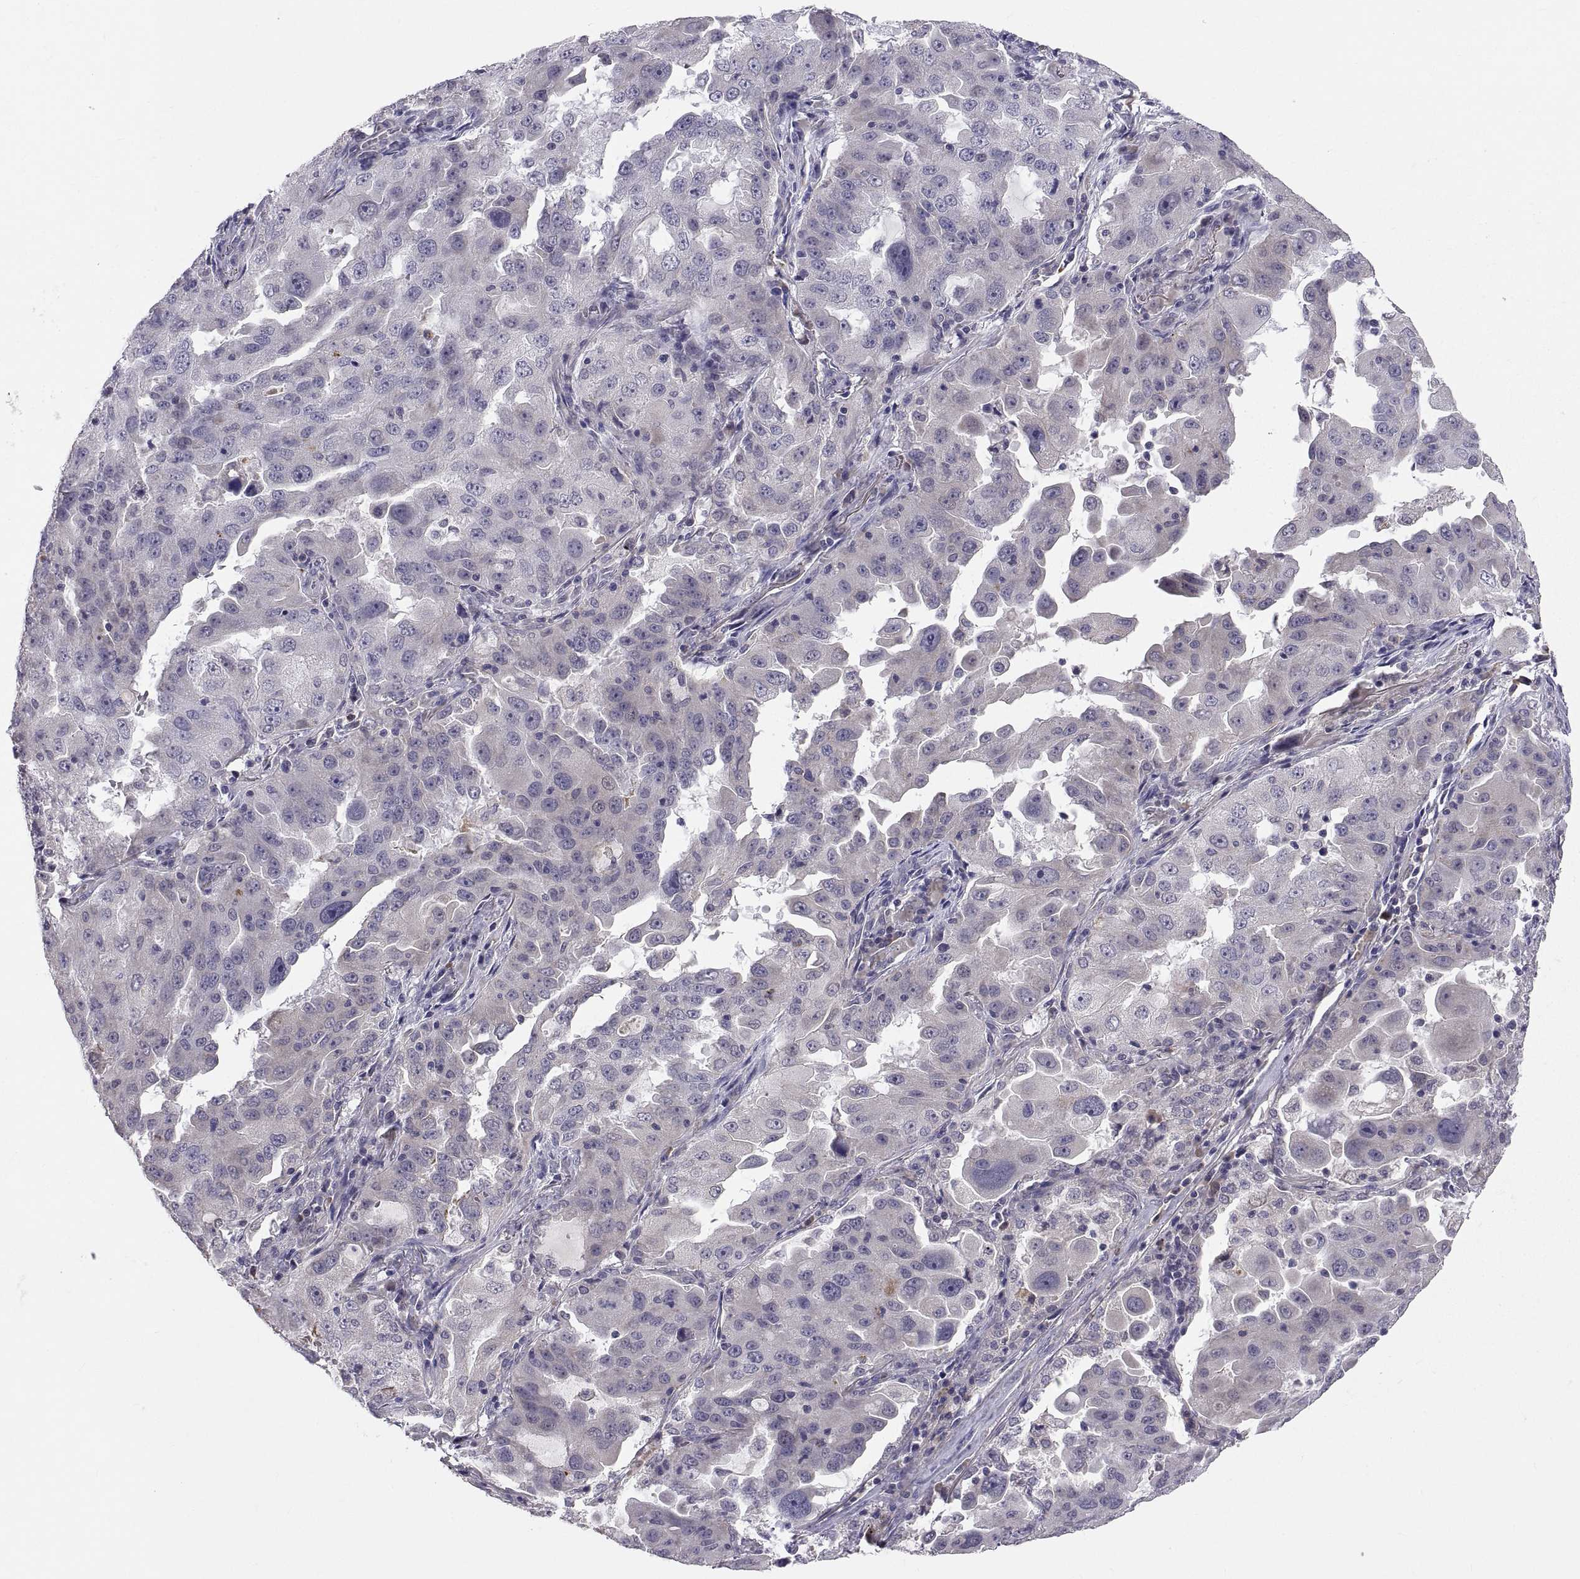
{"staining": {"intensity": "negative", "quantity": "none", "location": "none"}, "tissue": "lung cancer", "cell_type": "Tumor cells", "image_type": "cancer", "snomed": [{"axis": "morphology", "description": "Adenocarcinoma, NOS"}, {"axis": "topography", "description": "Lung"}], "caption": "The immunohistochemistry (IHC) micrograph has no significant staining in tumor cells of lung adenocarcinoma tissue. (Stains: DAB (3,3'-diaminobenzidine) IHC with hematoxylin counter stain, Microscopy: brightfield microscopy at high magnification).", "gene": "PKP1", "patient": {"sex": "female", "age": 61}}